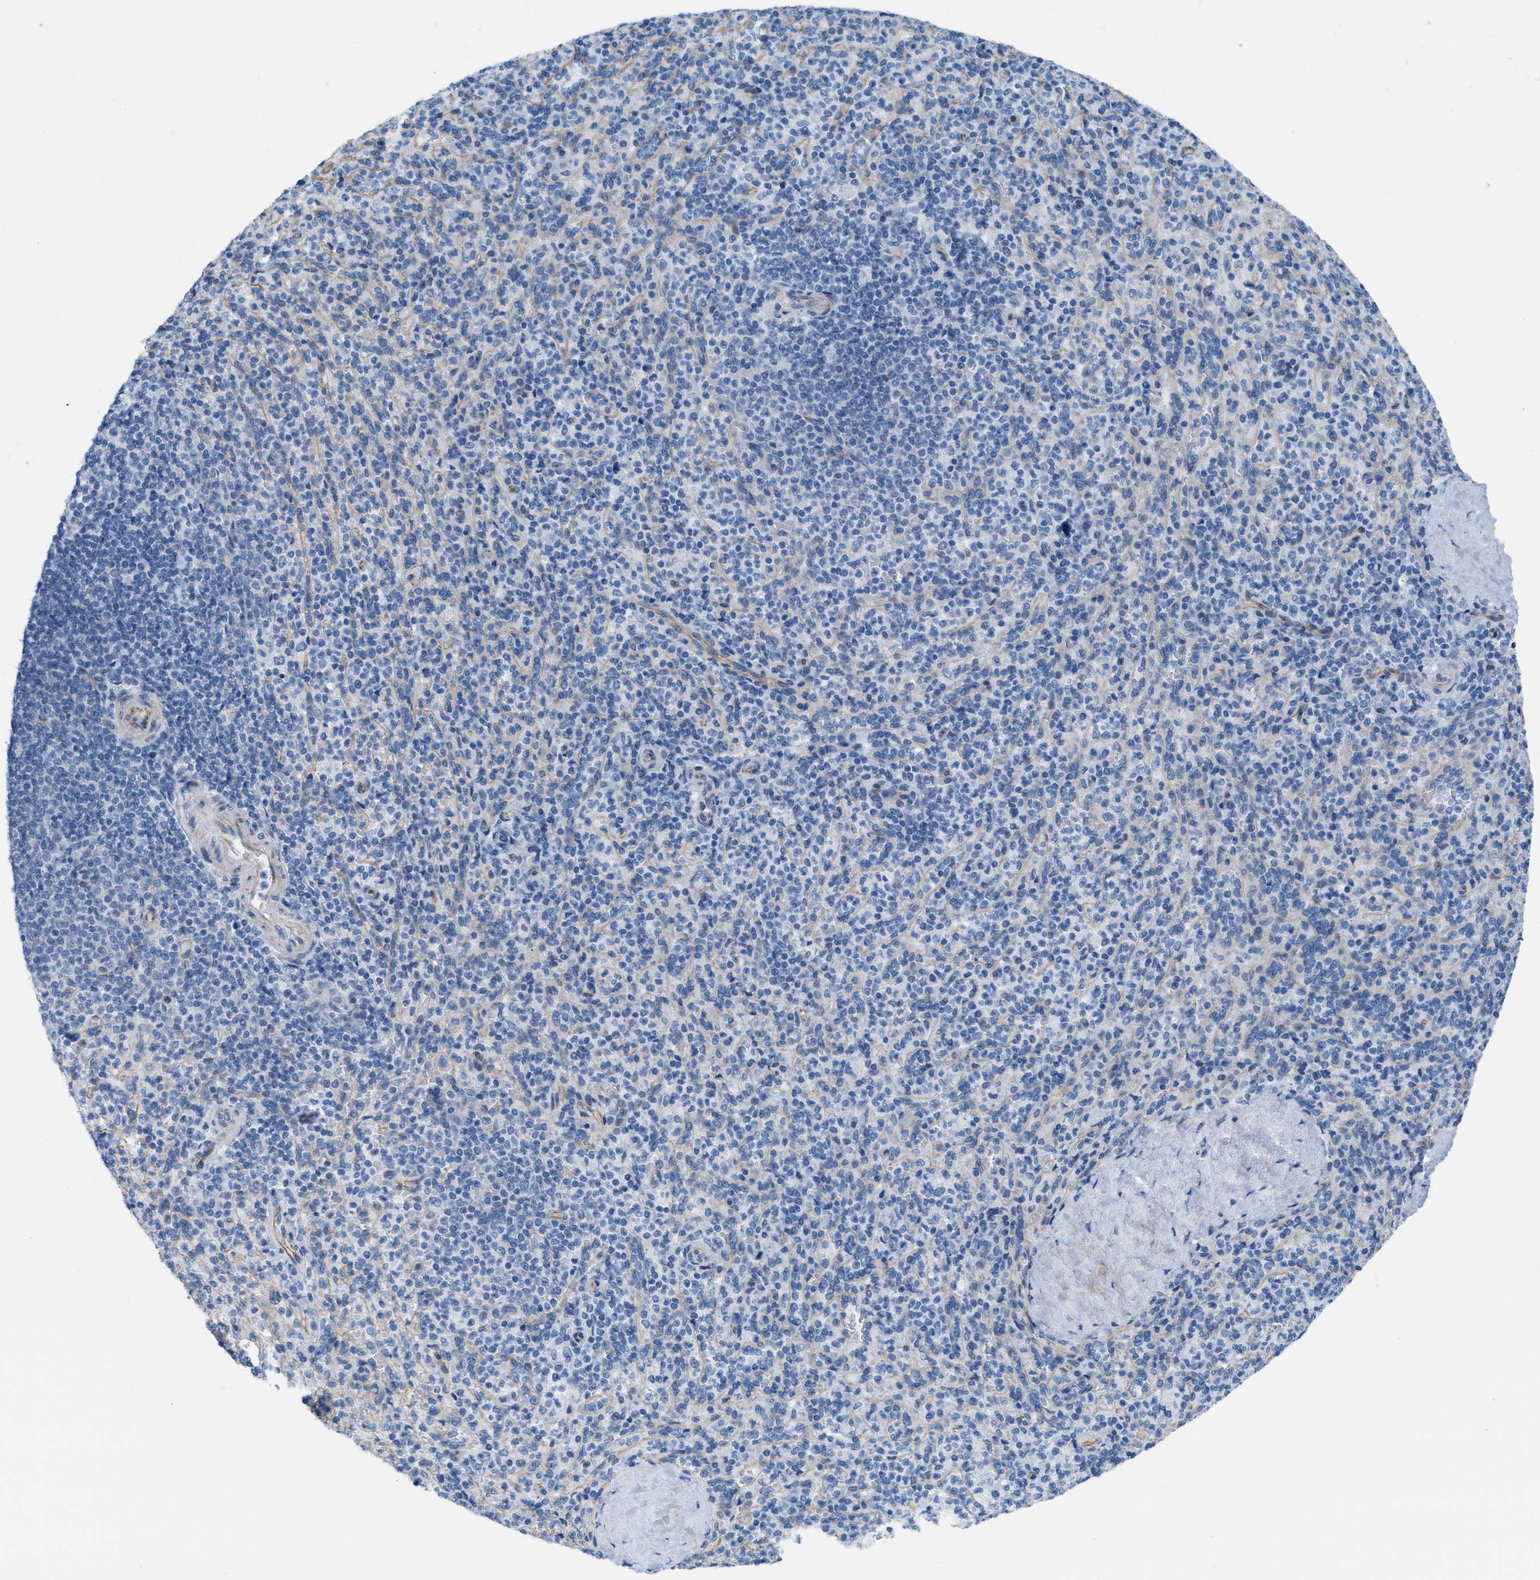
{"staining": {"intensity": "negative", "quantity": "none", "location": "none"}, "tissue": "spleen", "cell_type": "Cells in red pulp", "image_type": "normal", "snomed": [{"axis": "morphology", "description": "Normal tissue, NOS"}, {"axis": "topography", "description": "Spleen"}], "caption": "The micrograph exhibits no significant staining in cells in red pulp of spleen. The staining is performed using DAB brown chromogen with nuclei counter-stained in using hematoxylin.", "gene": "SLC12A1", "patient": {"sex": "male", "age": 36}}